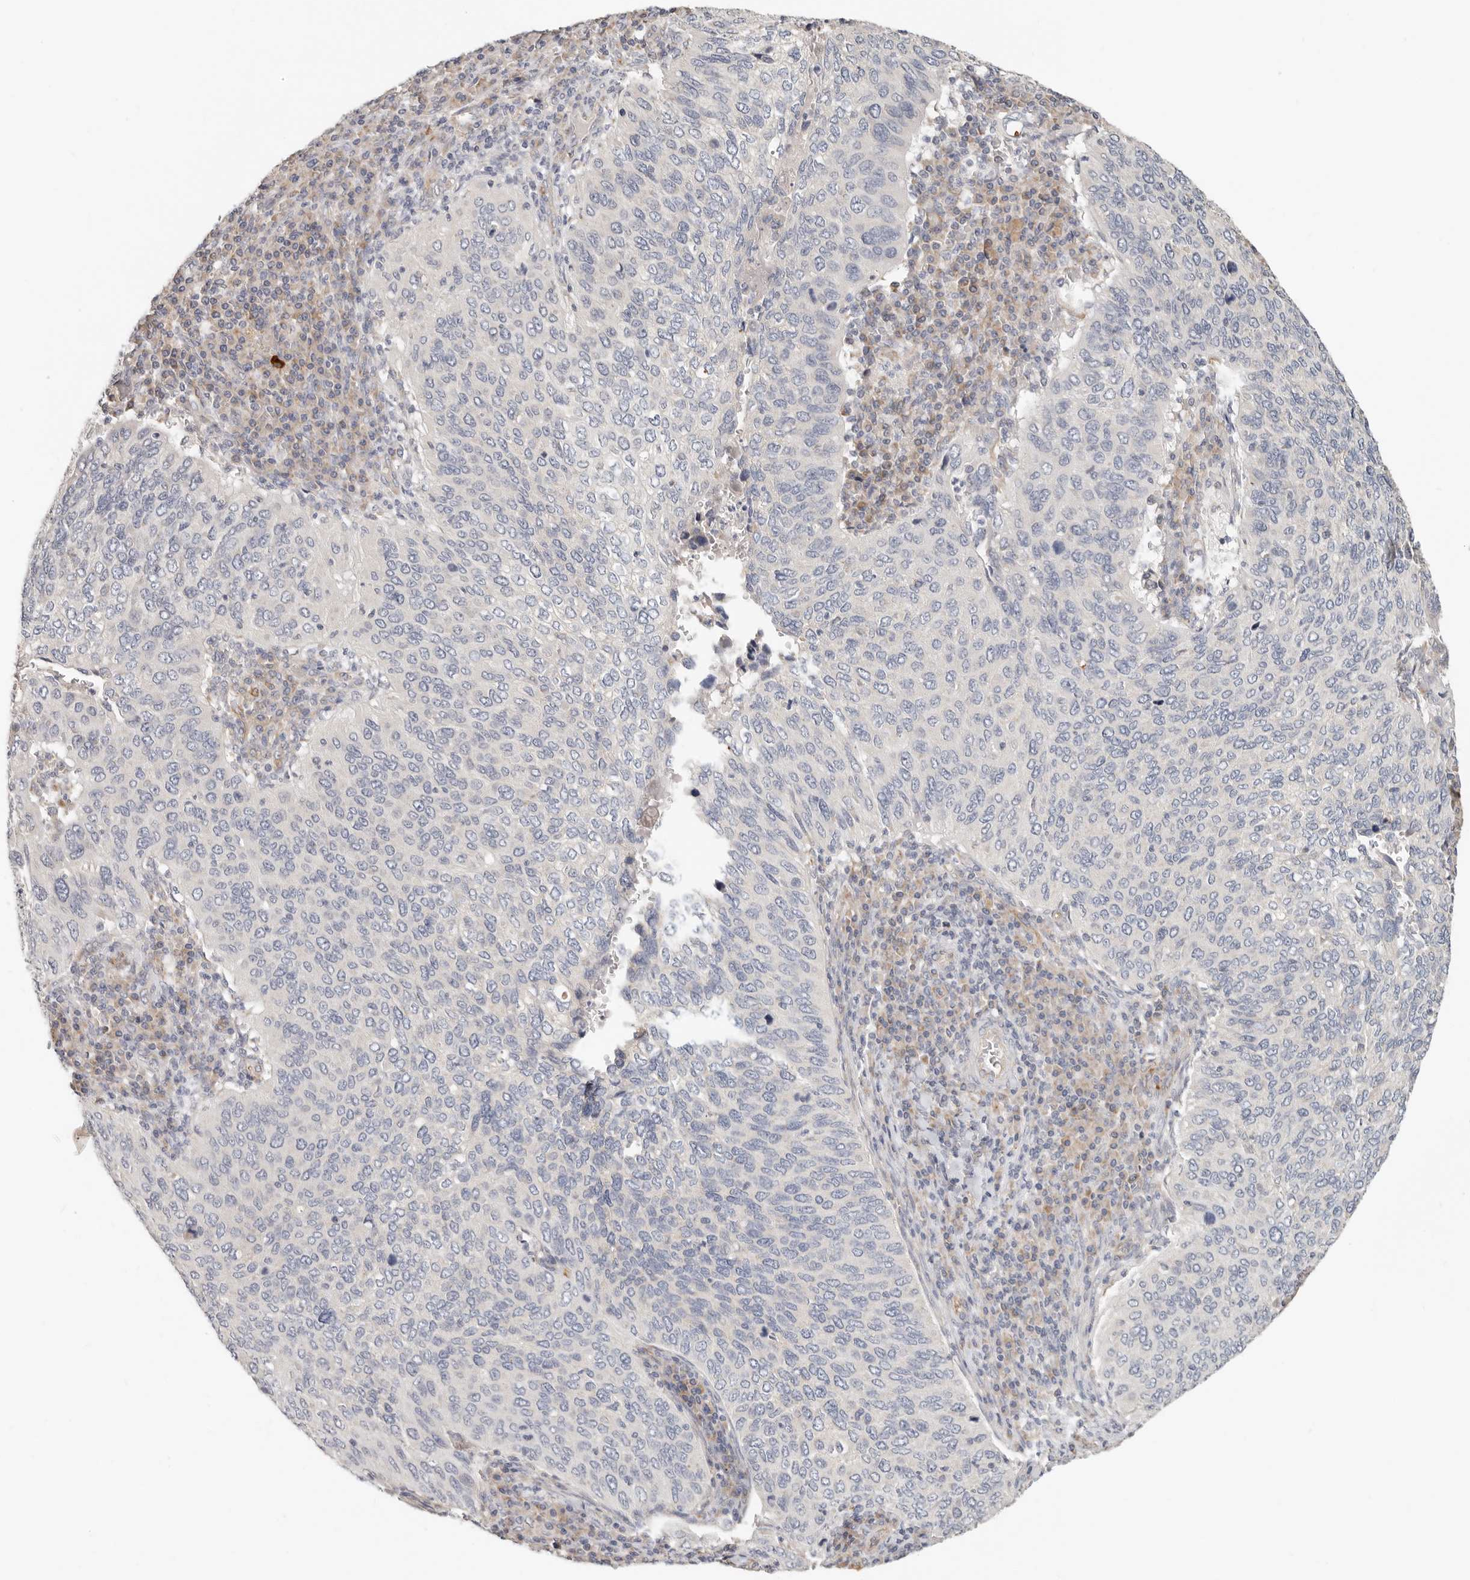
{"staining": {"intensity": "negative", "quantity": "none", "location": "none"}, "tissue": "cervical cancer", "cell_type": "Tumor cells", "image_type": "cancer", "snomed": [{"axis": "morphology", "description": "Squamous cell carcinoma, NOS"}, {"axis": "topography", "description": "Cervix"}], "caption": "Cervical cancer was stained to show a protein in brown. There is no significant expression in tumor cells.", "gene": "SPRING1", "patient": {"sex": "female", "age": 38}}